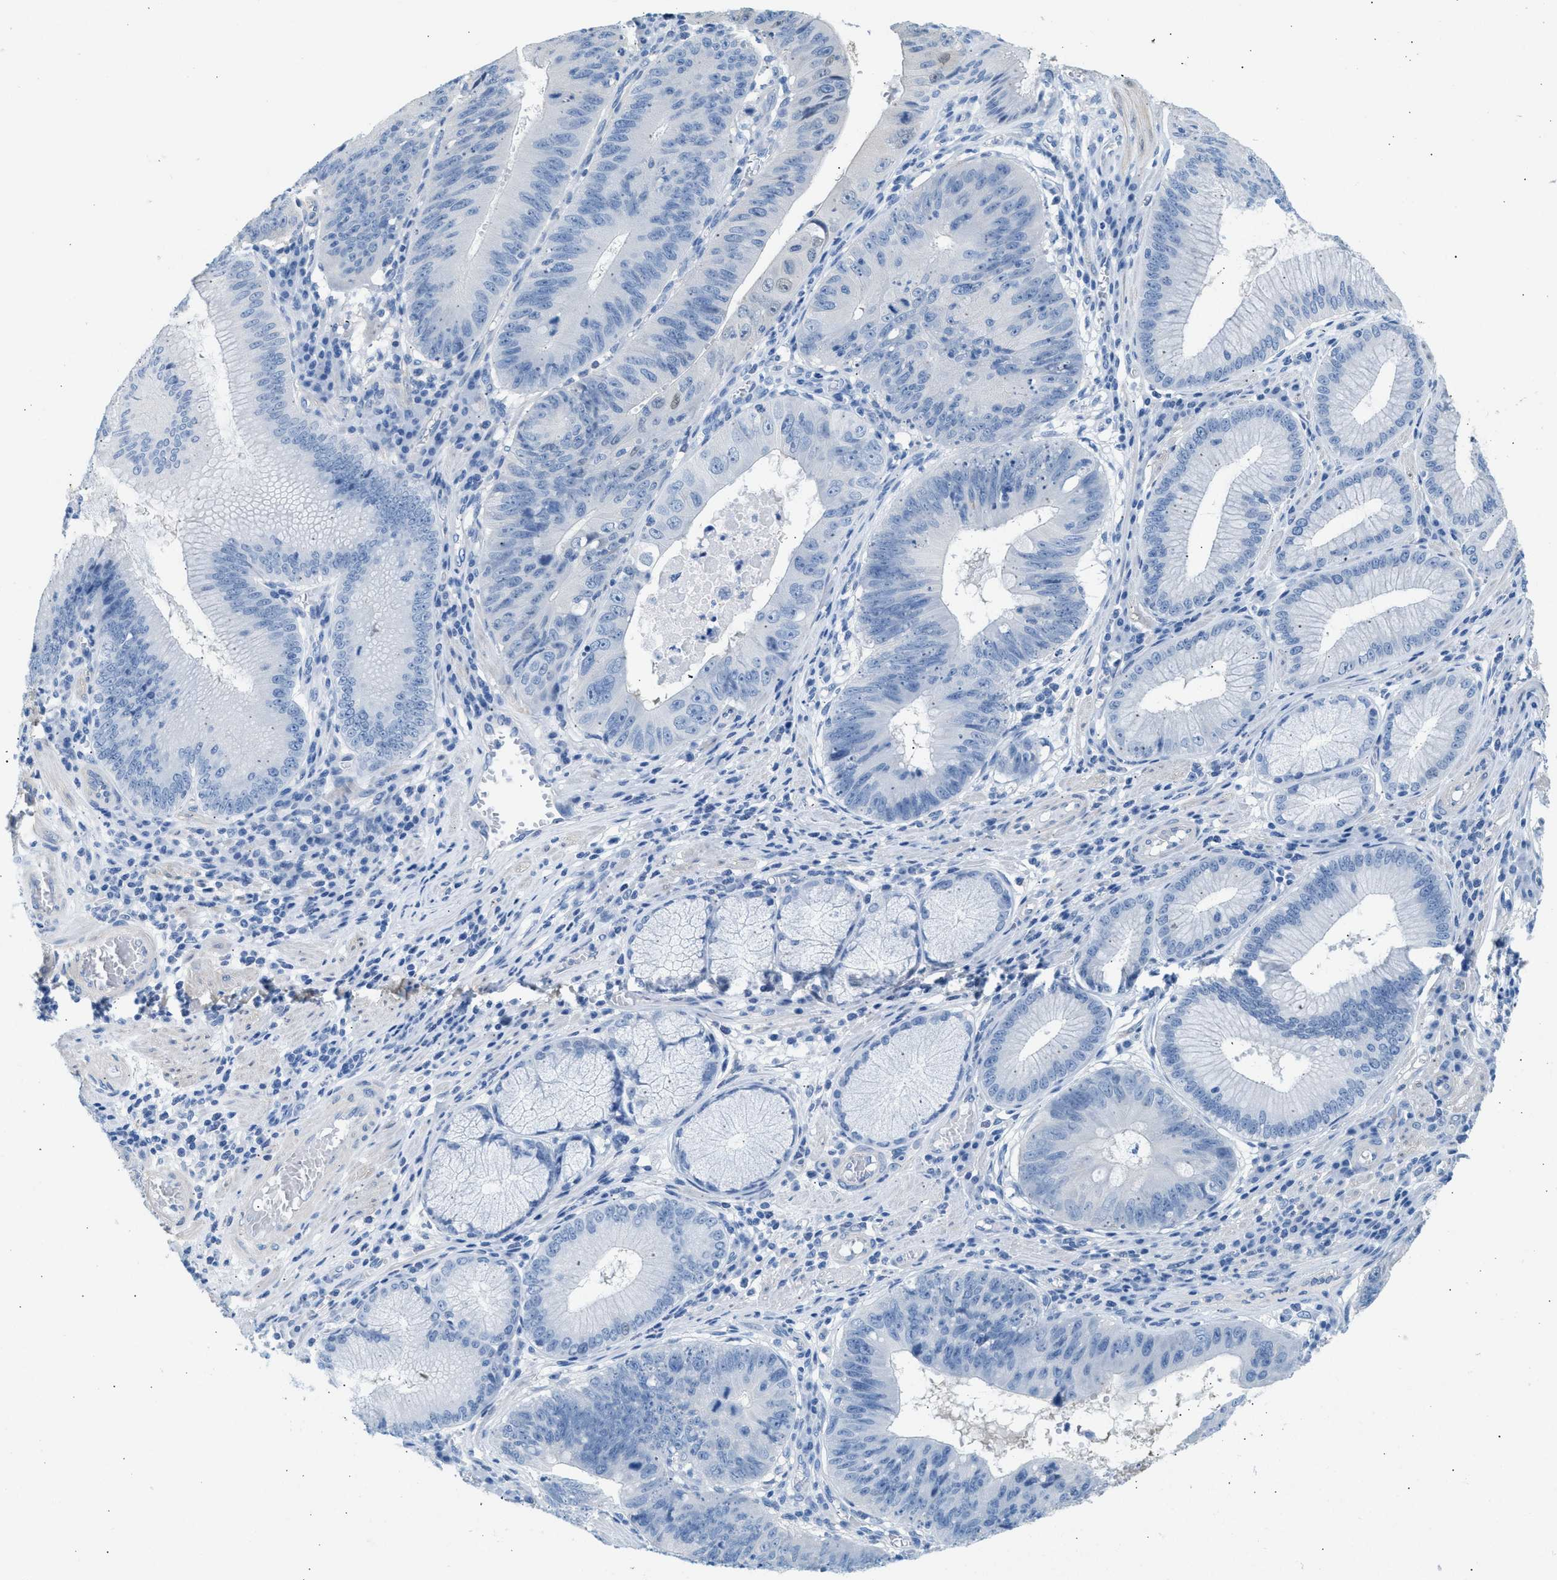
{"staining": {"intensity": "negative", "quantity": "none", "location": "none"}, "tissue": "stomach cancer", "cell_type": "Tumor cells", "image_type": "cancer", "snomed": [{"axis": "morphology", "description": "Adenocarcinoma, NOS"}, {"axis": "topography", "description": "Stomach"}], "caption": "Adenocarcinoma (stomach) stained for a protein using immunohistochemistry displays no positivity tumor cells.", "gene": "SPAM1", "patient": {"sex": "male", "age": 59}}